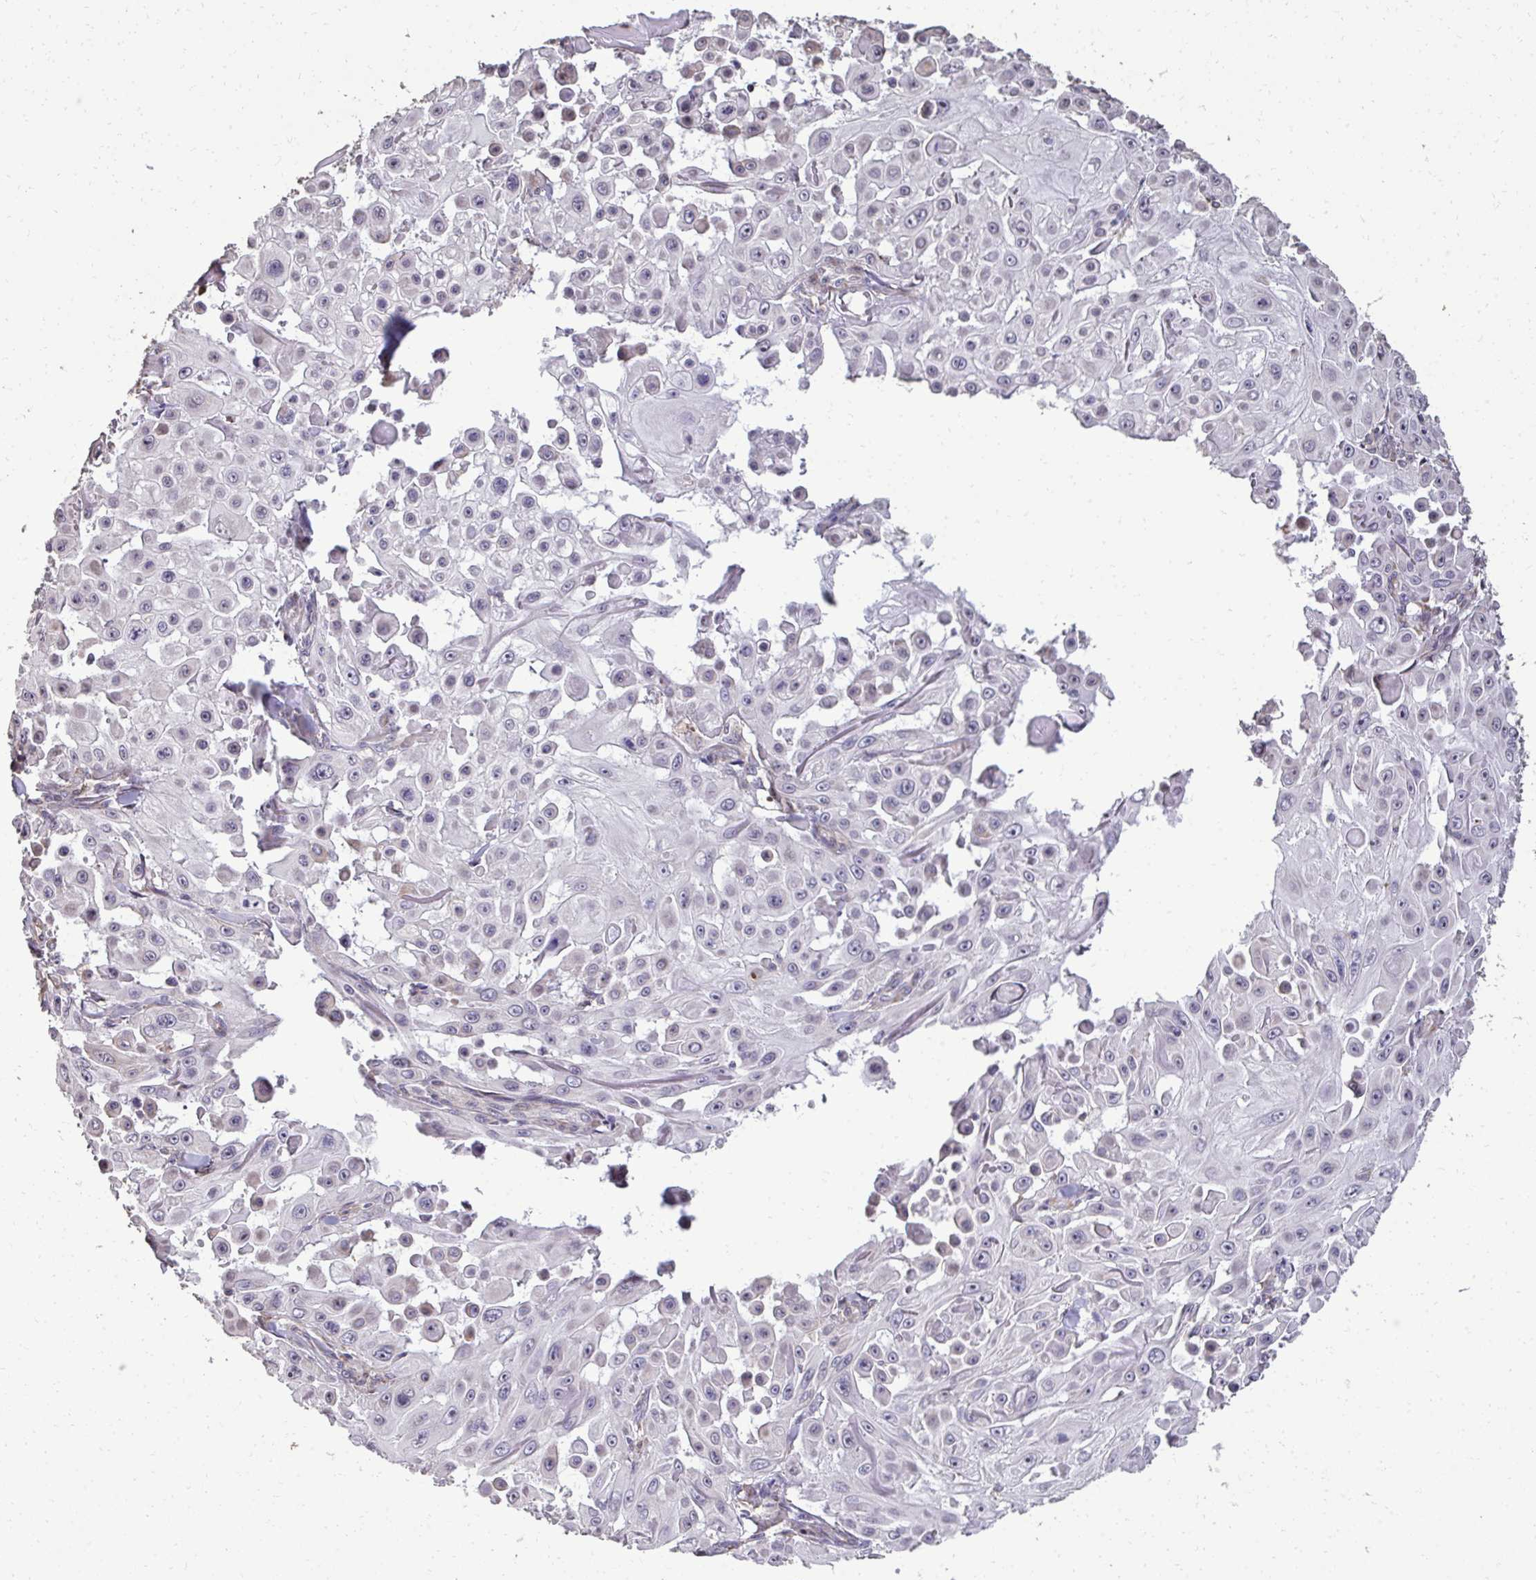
{"staining": {"intensity": "weak", "quantity": "<25%", "location": "cytoplasmic/membranous"}, "tissue": "skin cancer", "cell_type": "Tumor cells", "image_type": "cancer", "snomed": [{"axis": "morphology", "description": "Squamous cell carcinoma, NOS"}, {"axis": "topography", "description": "Skin"}], "caption": "A photomicrograph of skin cancer (squamous cell carcinoma) stained for a protein exhibits no brown staining in tumor cells.", "gene": "FIBCD1", "patient": {"sex": "male", "age": 91}}